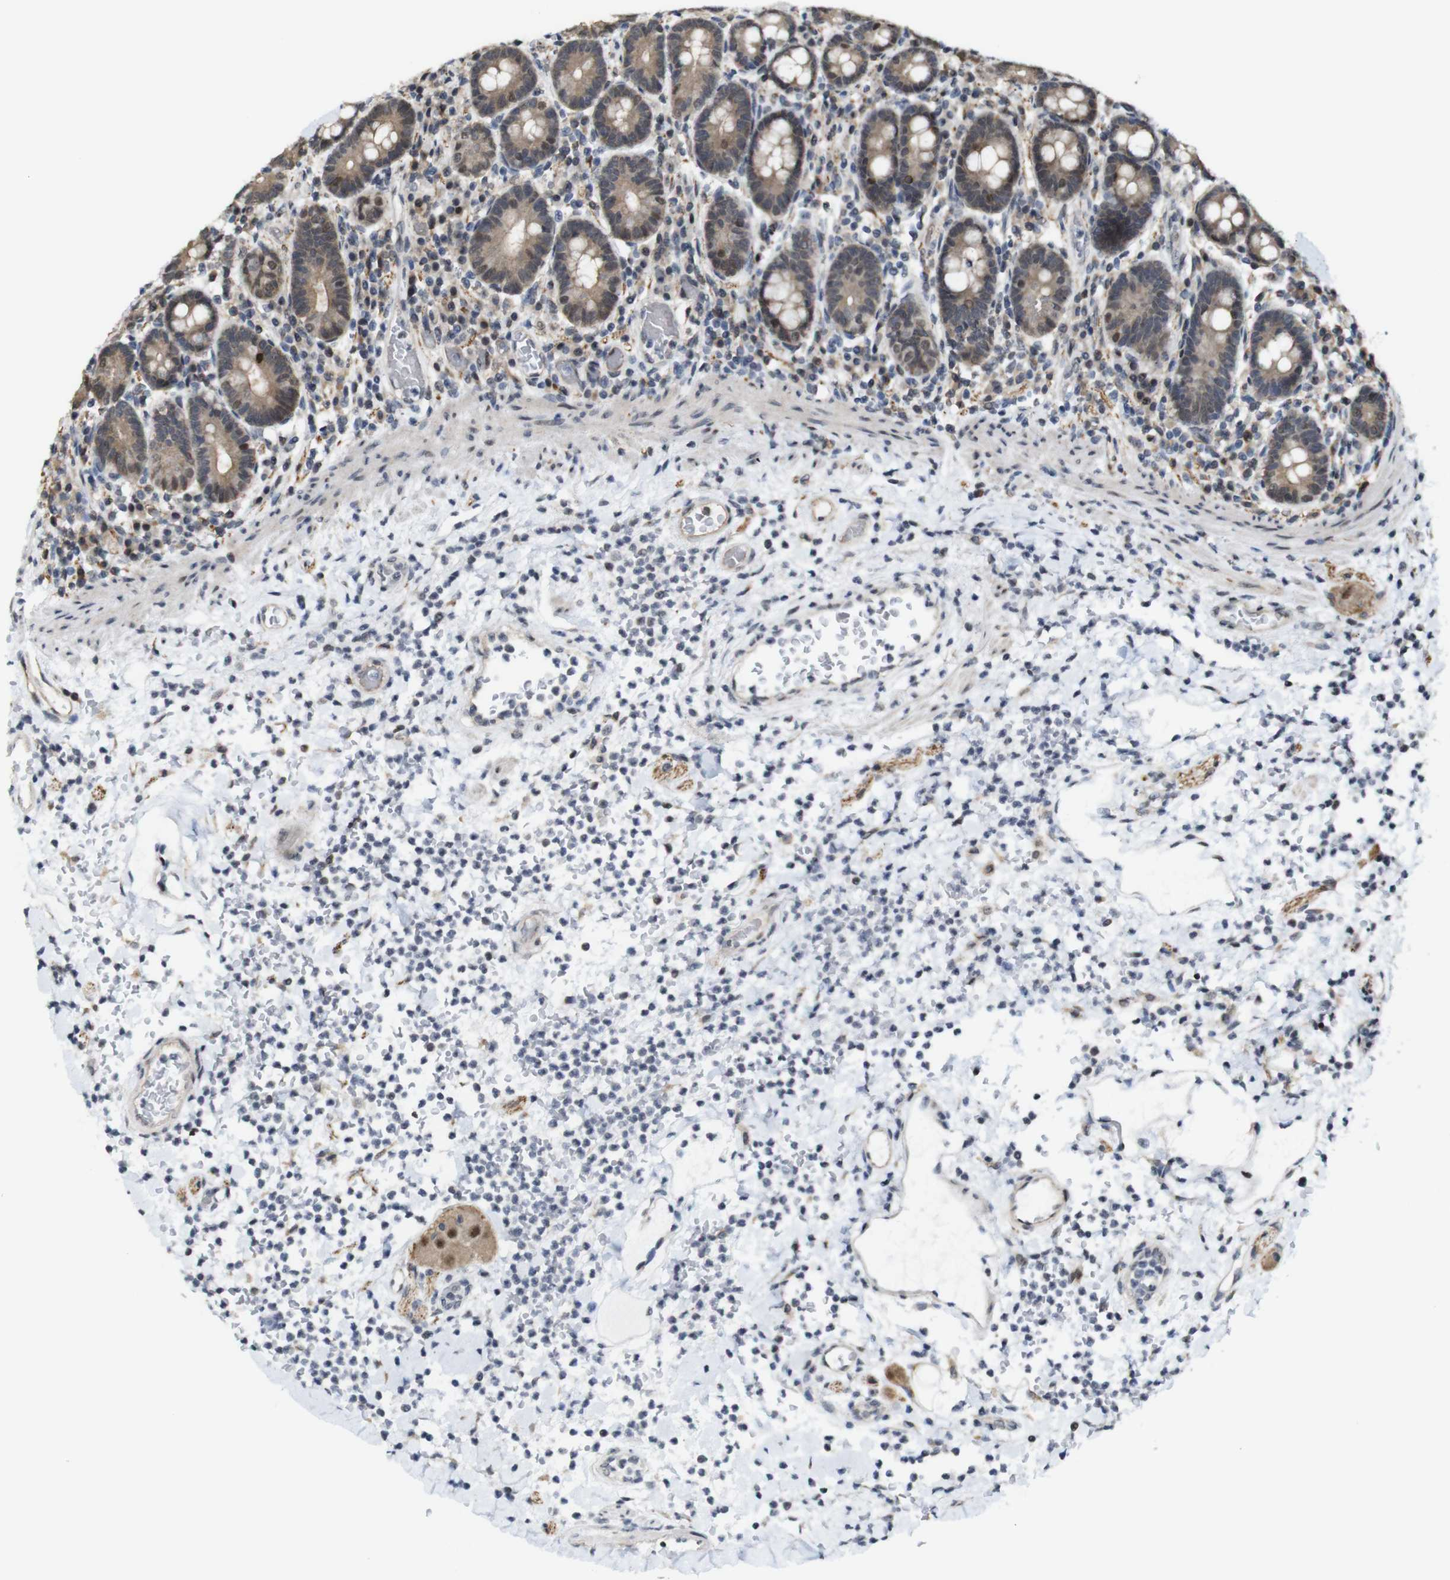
{"staining": {"intensity": "moderate", "quantity": ">75%", "location": "cytoplasmic/membranous,nuclear"}, "tissue": "stomach", "cell_type": "Glandular cells", "image_type": "normal", "snomed": [{"axis": "morphology", "description": "Normal tissue, NOS"}, {"axis": "morphology", "description": "Carcinoid, malignant, NOS"}, {"axis": "topography", "description": "Stomach, upper"}], "caption": "Unremarkable stomach was stained to show a protein in brown. There is medium levels of moderate cytoplasmic/membranous,nuclear expression in approximately >75% of glandular cells. The staining was performed using DAB (3,3'-diaminobenzidine) to visualize the protein expression in brown, while the nuclei were stained in blue with hematoxylin (Magnification: 20x).", "gene": "PNMA8A", "patient": {"sex": "male", "age": 39}}